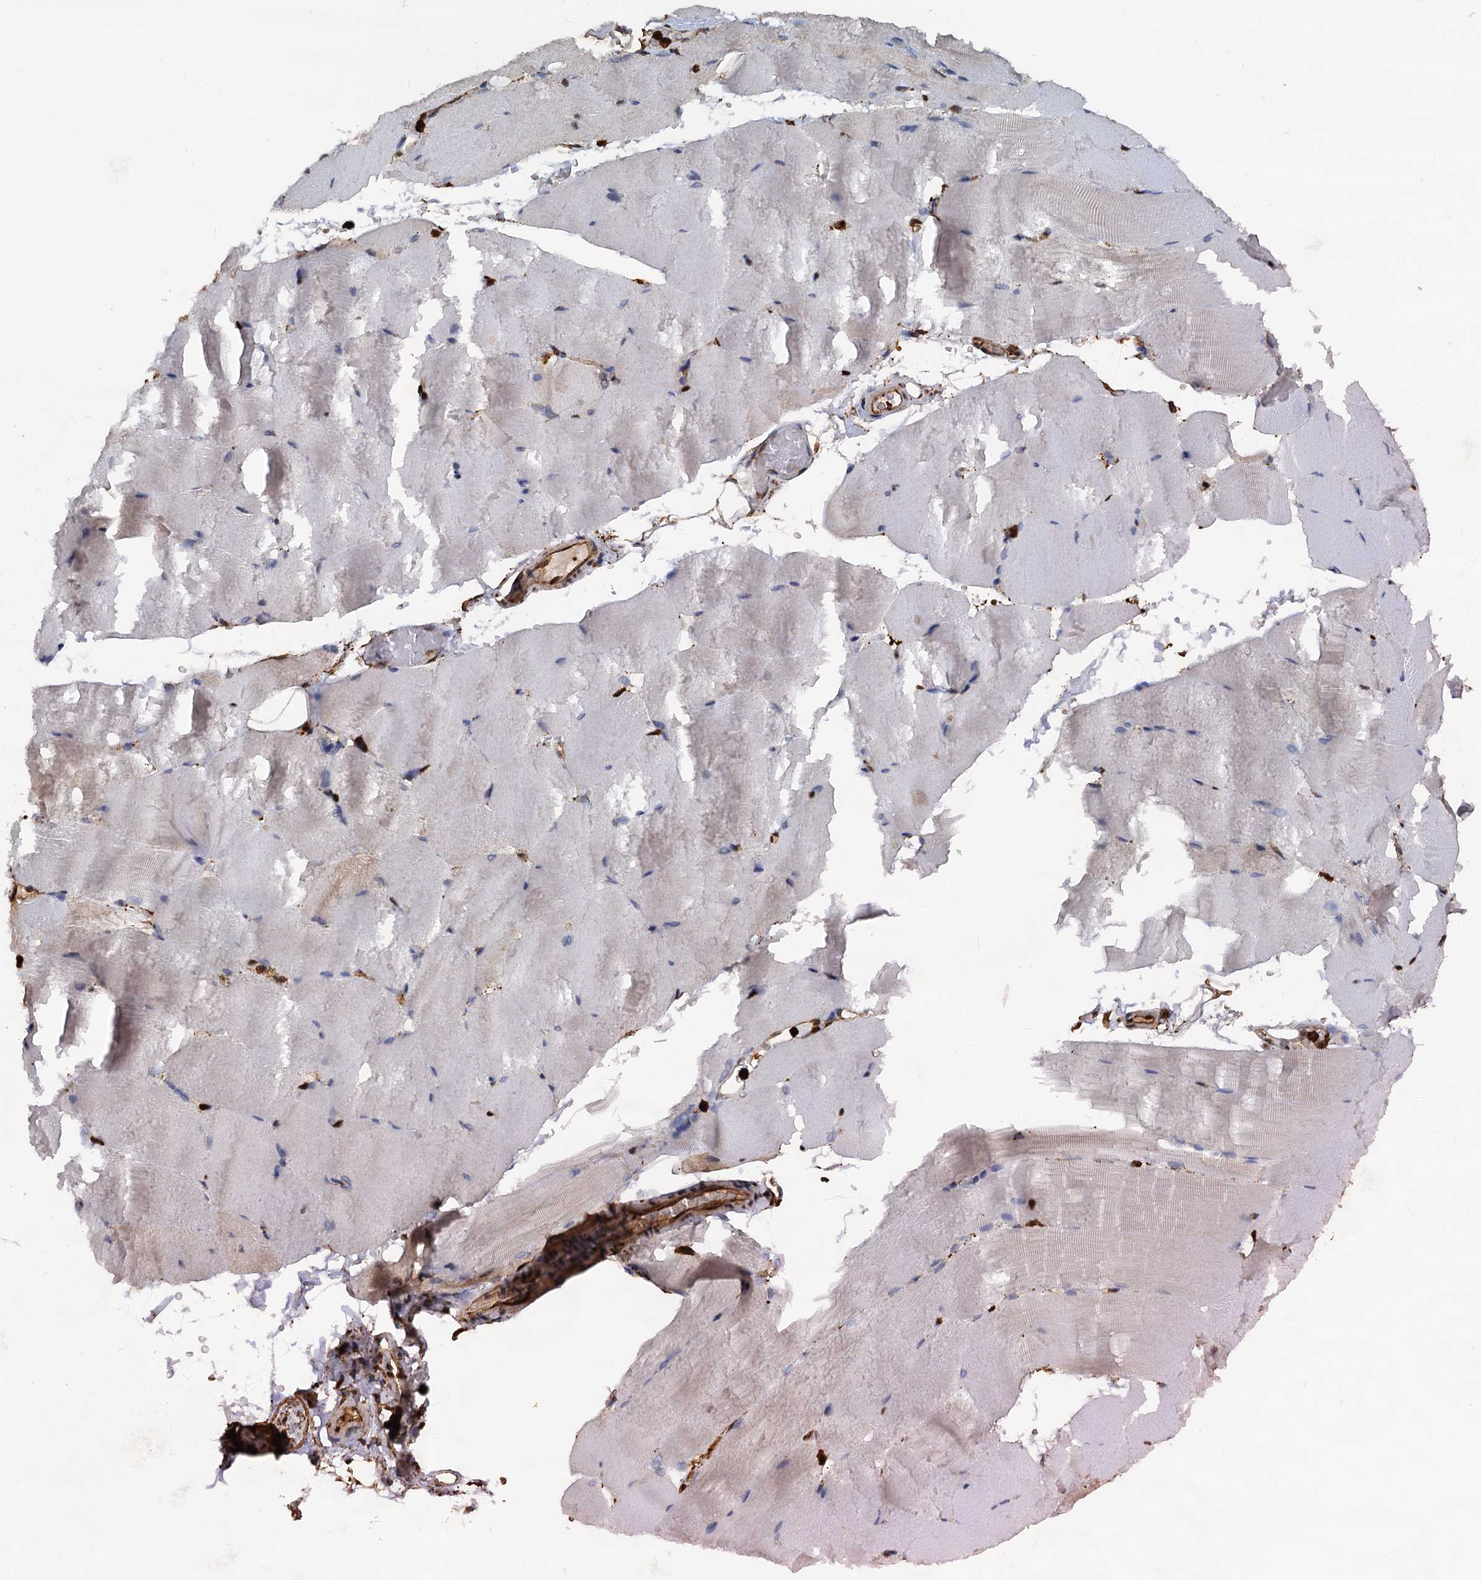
{"staining": {"intensity": "weak", "quantity": "<25%", "location": "cytoplasmic/membranous"}, "tissue": "skeletal muscle", "cell_type": "Myocytes", "image_type": "normal", "snomed": [{"axis": "morphology", "description": "Normal tissue, NOS"}, {"axis": "topography", "description": "Skeletal muscle"}, {"axis": "topography", "description": "Parathyroid gland"}], "caption": "Myocytes show no significant staining in unremarkable skeletal muscle.", "gene": "S100A6", "patient": {"sex": "female", "age": 37}}